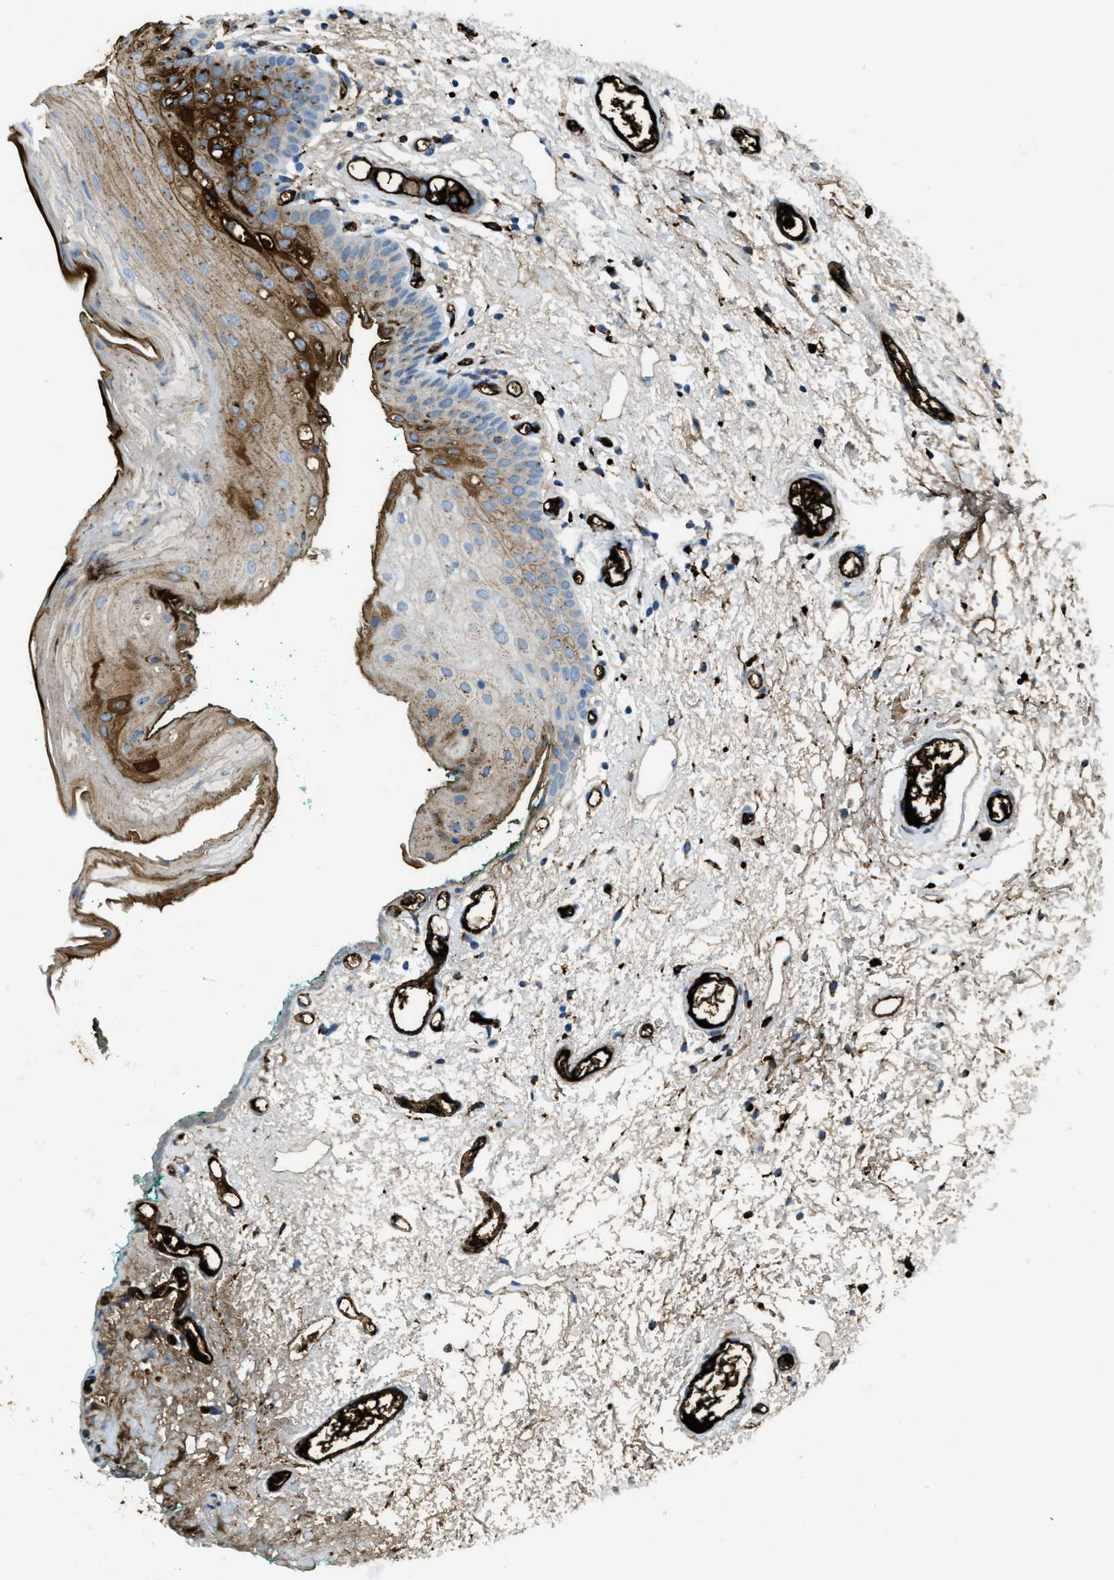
{"staining": {"intensity": "strong", "quantity": "25%-75%", "location": "cytoplasmic/membranous"}, "tissue": "oral mucosa", "cell_type": "Squamous epithelial cells", "image_type": "normal", "snomed": [{"axis": "morphology", "description": "Normal tissue, NOS"}, {"axis": "morphology", "description": "Squamous cell carcinoma, NOS"}, {"axis": "topography", "description": "Oral tissue"}, {"axis": "topography", "description": "Salivary gland"}, {"axis": "topography", "description": "Head-Neck"}], "caption": "Immunohistochemistry (IHC) (DAB) staining of benign oral mucosa displays strong cytoplasmic/membranous protein positivity in about 25%-75% of squamous epithelial cells. The staining is performed using DAB brown chromogen to label protein expression. The nuclei are counter-stained blue using hematoxylin.", "gene": "TRIM59", "patient": {"sex": "female", "age": 62}}